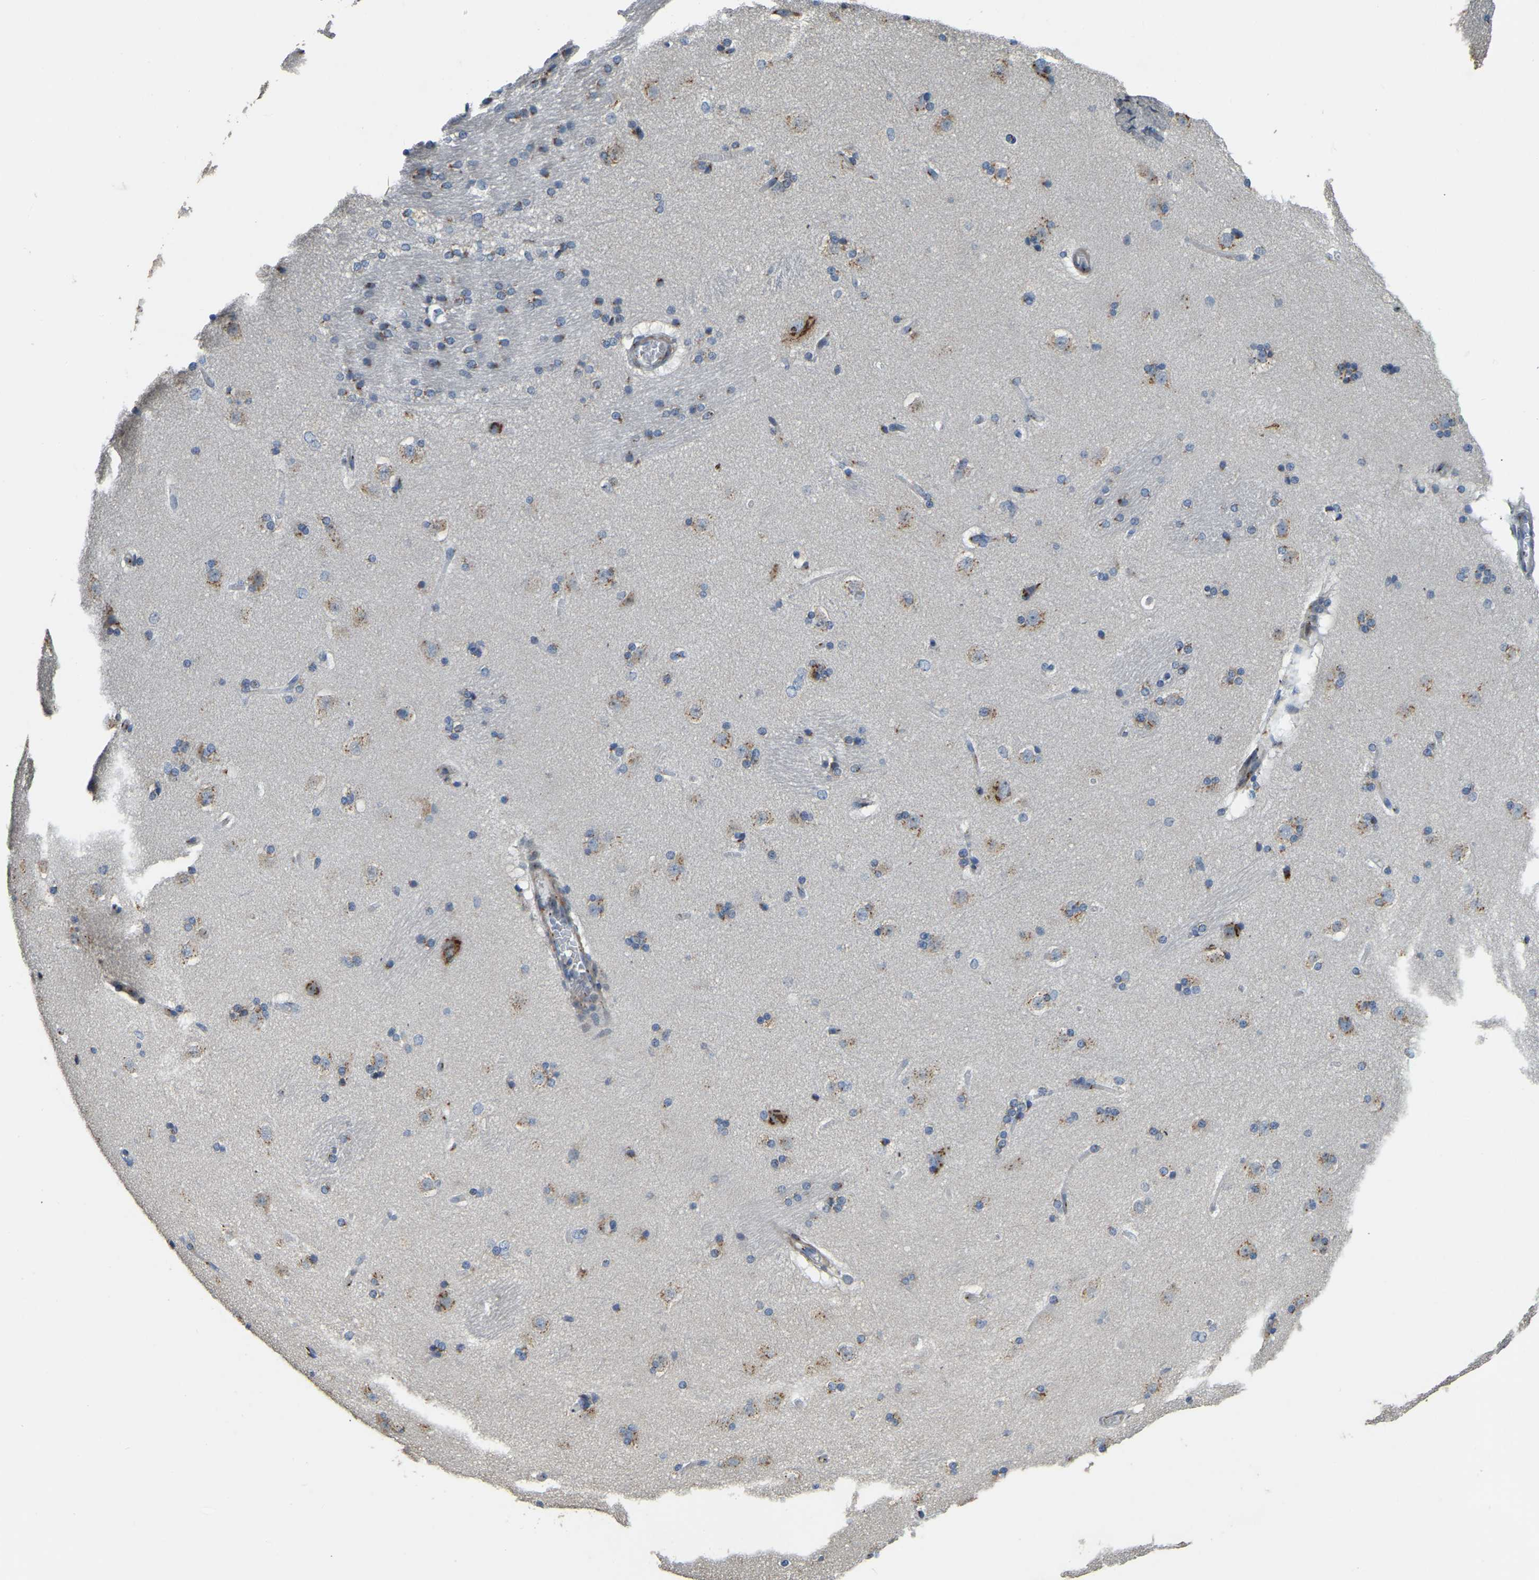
{"staining": {"intensity": "moderate", "quantity": "<25%", "location": "cytoplasmic/membranous"}, "tissue": "caudate", "cell_type": "Glial cells", "image_type": "normal", "snomed": [{"axis": "morphology", "description": "Normal tissue, NOS"}, {"axis": "topography", "description": "Lateral ventricle wall"}], "caption": "Immunohistochemistry (IHC) photomicrograph of normal caudate: caudate stained using immunohistochemistry (IHC) exhibits low levels of moderate protein expression localized specifically in the cytoplasmic/membranous of glial cells, appearing as a cytoplasmic/membranous brown color.", "gene": "FAM174A", "patient": {"sex": "female", "age": 19}}